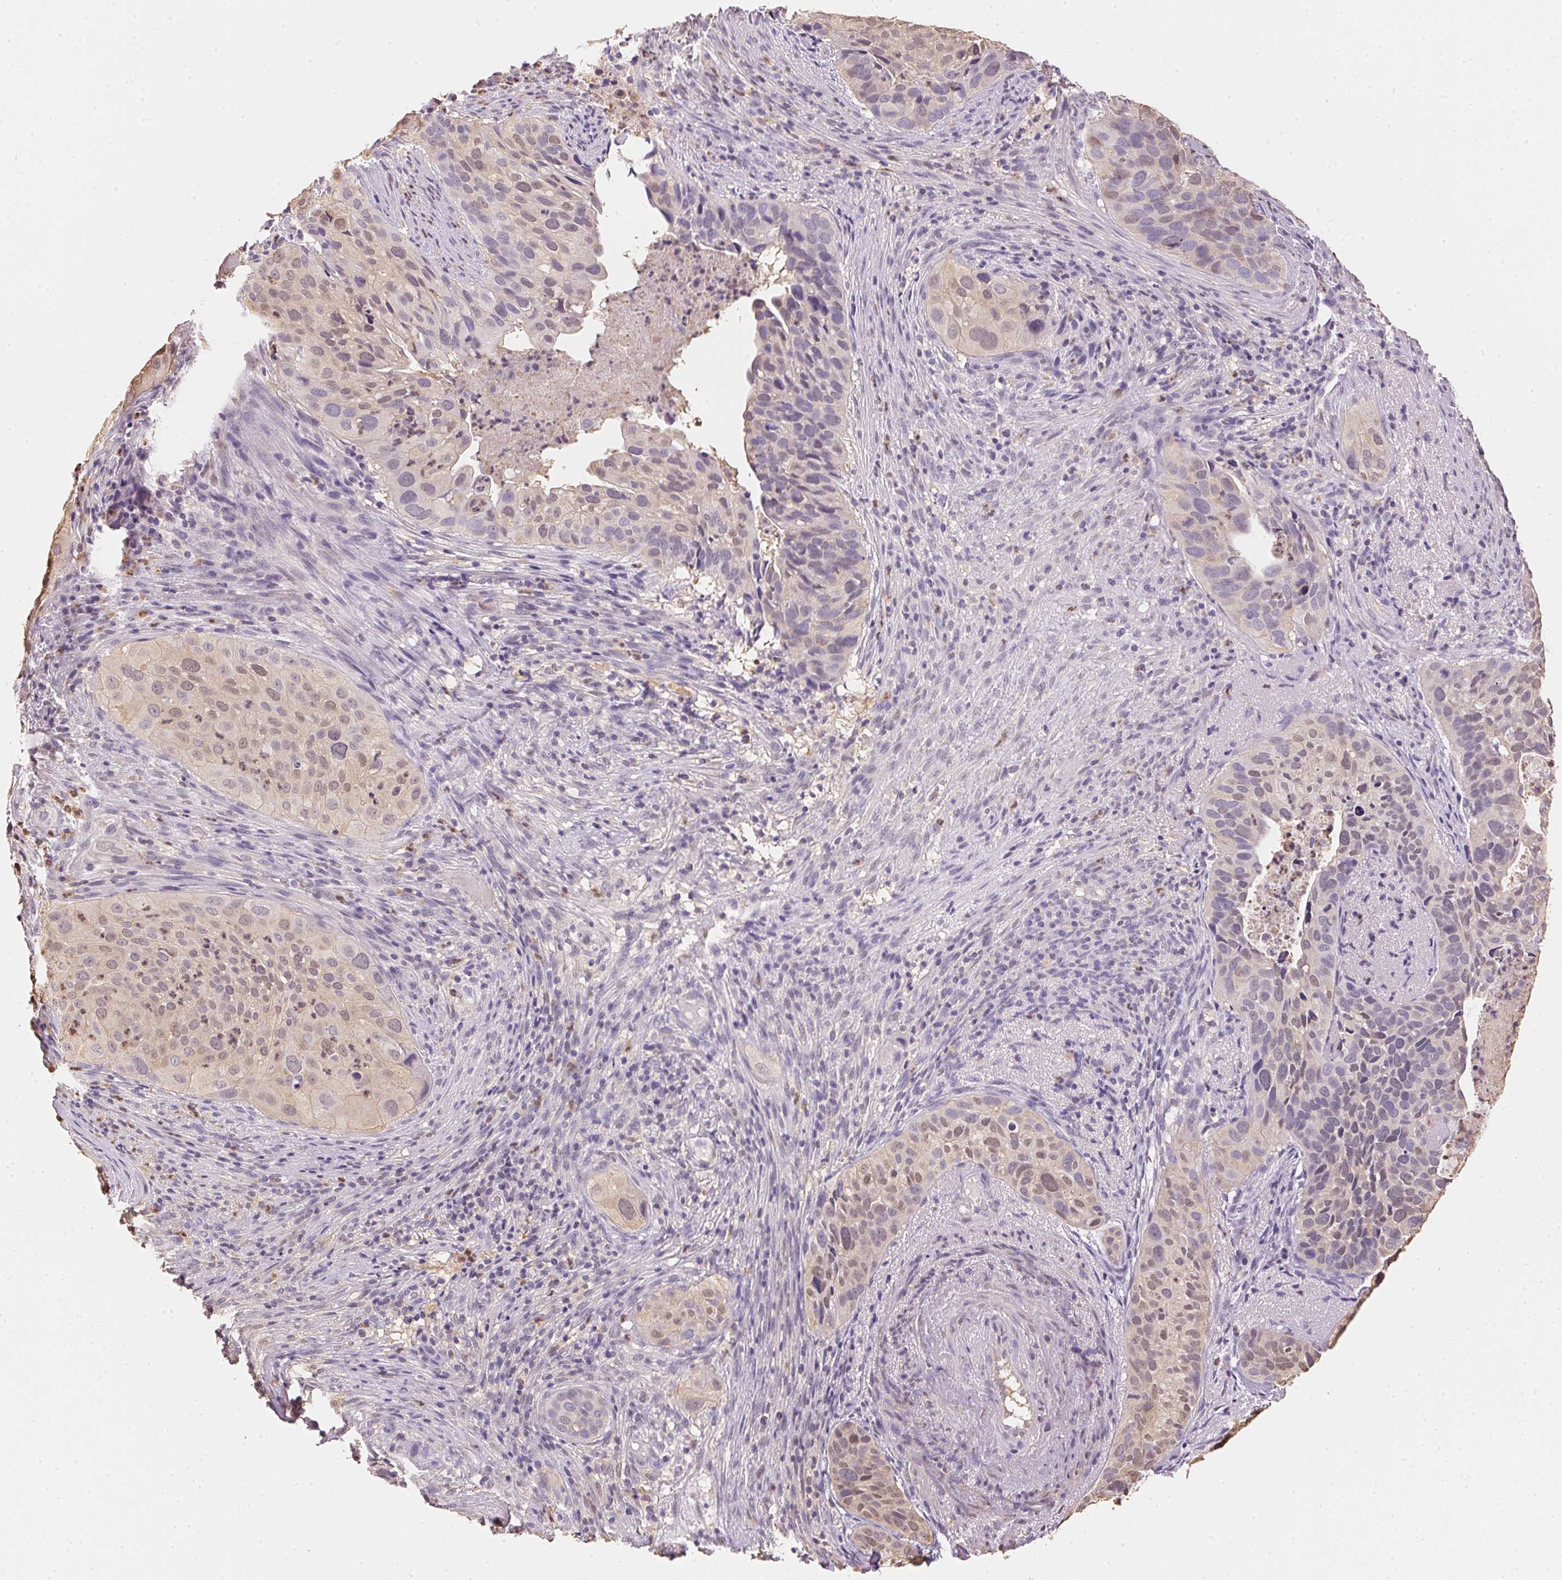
{"staining": {"intensity": "weak", "quantity": "<25%", "location": "nuclear"}, "tissue": "cervical cancer", "cell_type": "Tumor cells", "image_type": "cancer", "snomed": [{"axis": "morphology", "description": "Squamous cell carcinoma, NOS"}, {"axis": "topography", "description": "Cervix"}], "caption": "Photomicrograph shows no protein staining in tumor cells of cervical squamous cell carcinoma tissue.", "gene": "S100A3", "patient": {"sex": "female", "age": 38}}